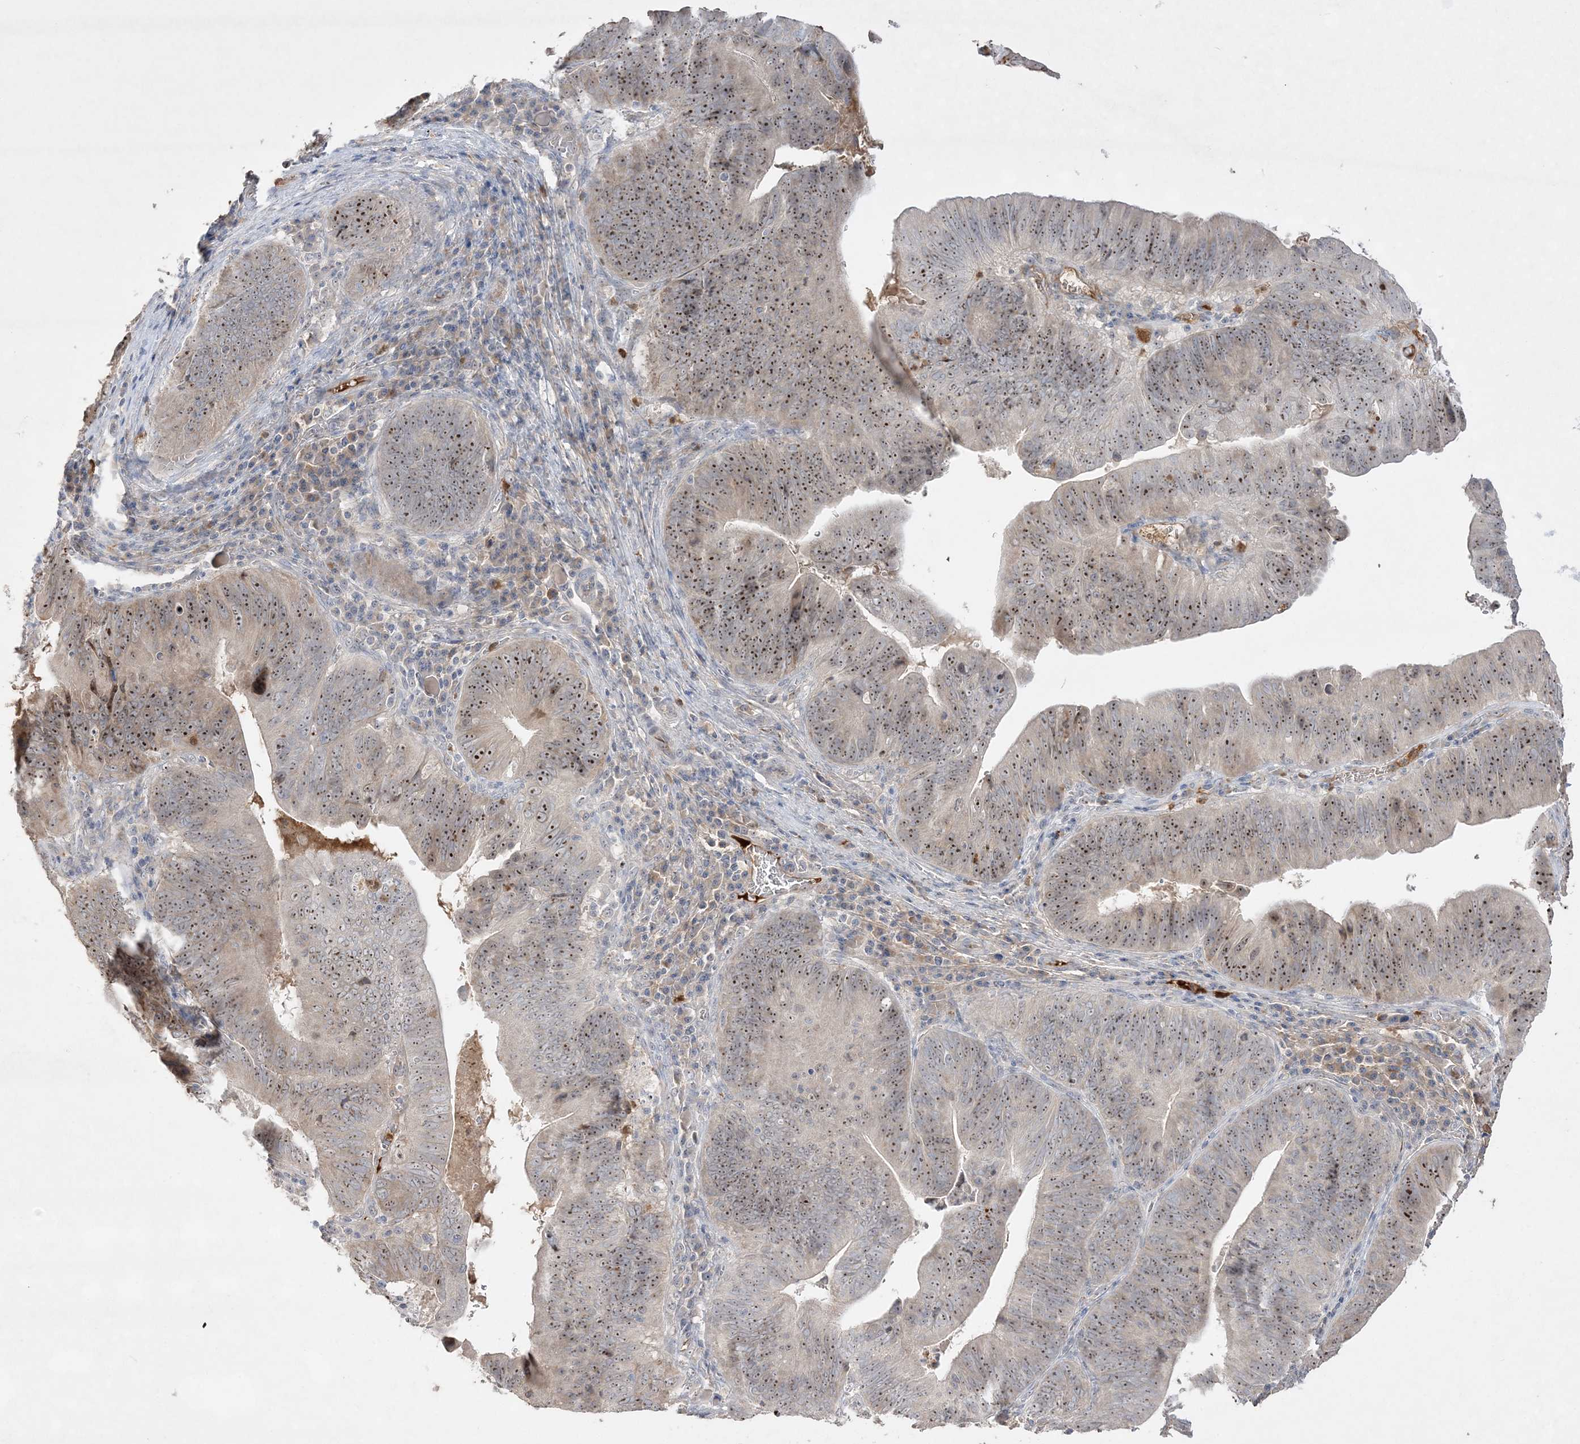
{"staining": {"intensity": "moderate", "quantity": ">75%", "location": "nuclear"}, "tissue": "pancreatic cancer", "cell_type": "Tumor cells", "image_type": "cancer", "snomed": [{"axis": "morphology", "description": "Adenocarcinoma, NOS"}, {"axis": "topography", "description": "Pancreas"}], "caption": "Pancreatic adenocarcinoma stained with a protein marker reveals moderate staining in tumor cells.", "gene": "NOP16", "patient": {"sex": "male", "age": 63}}